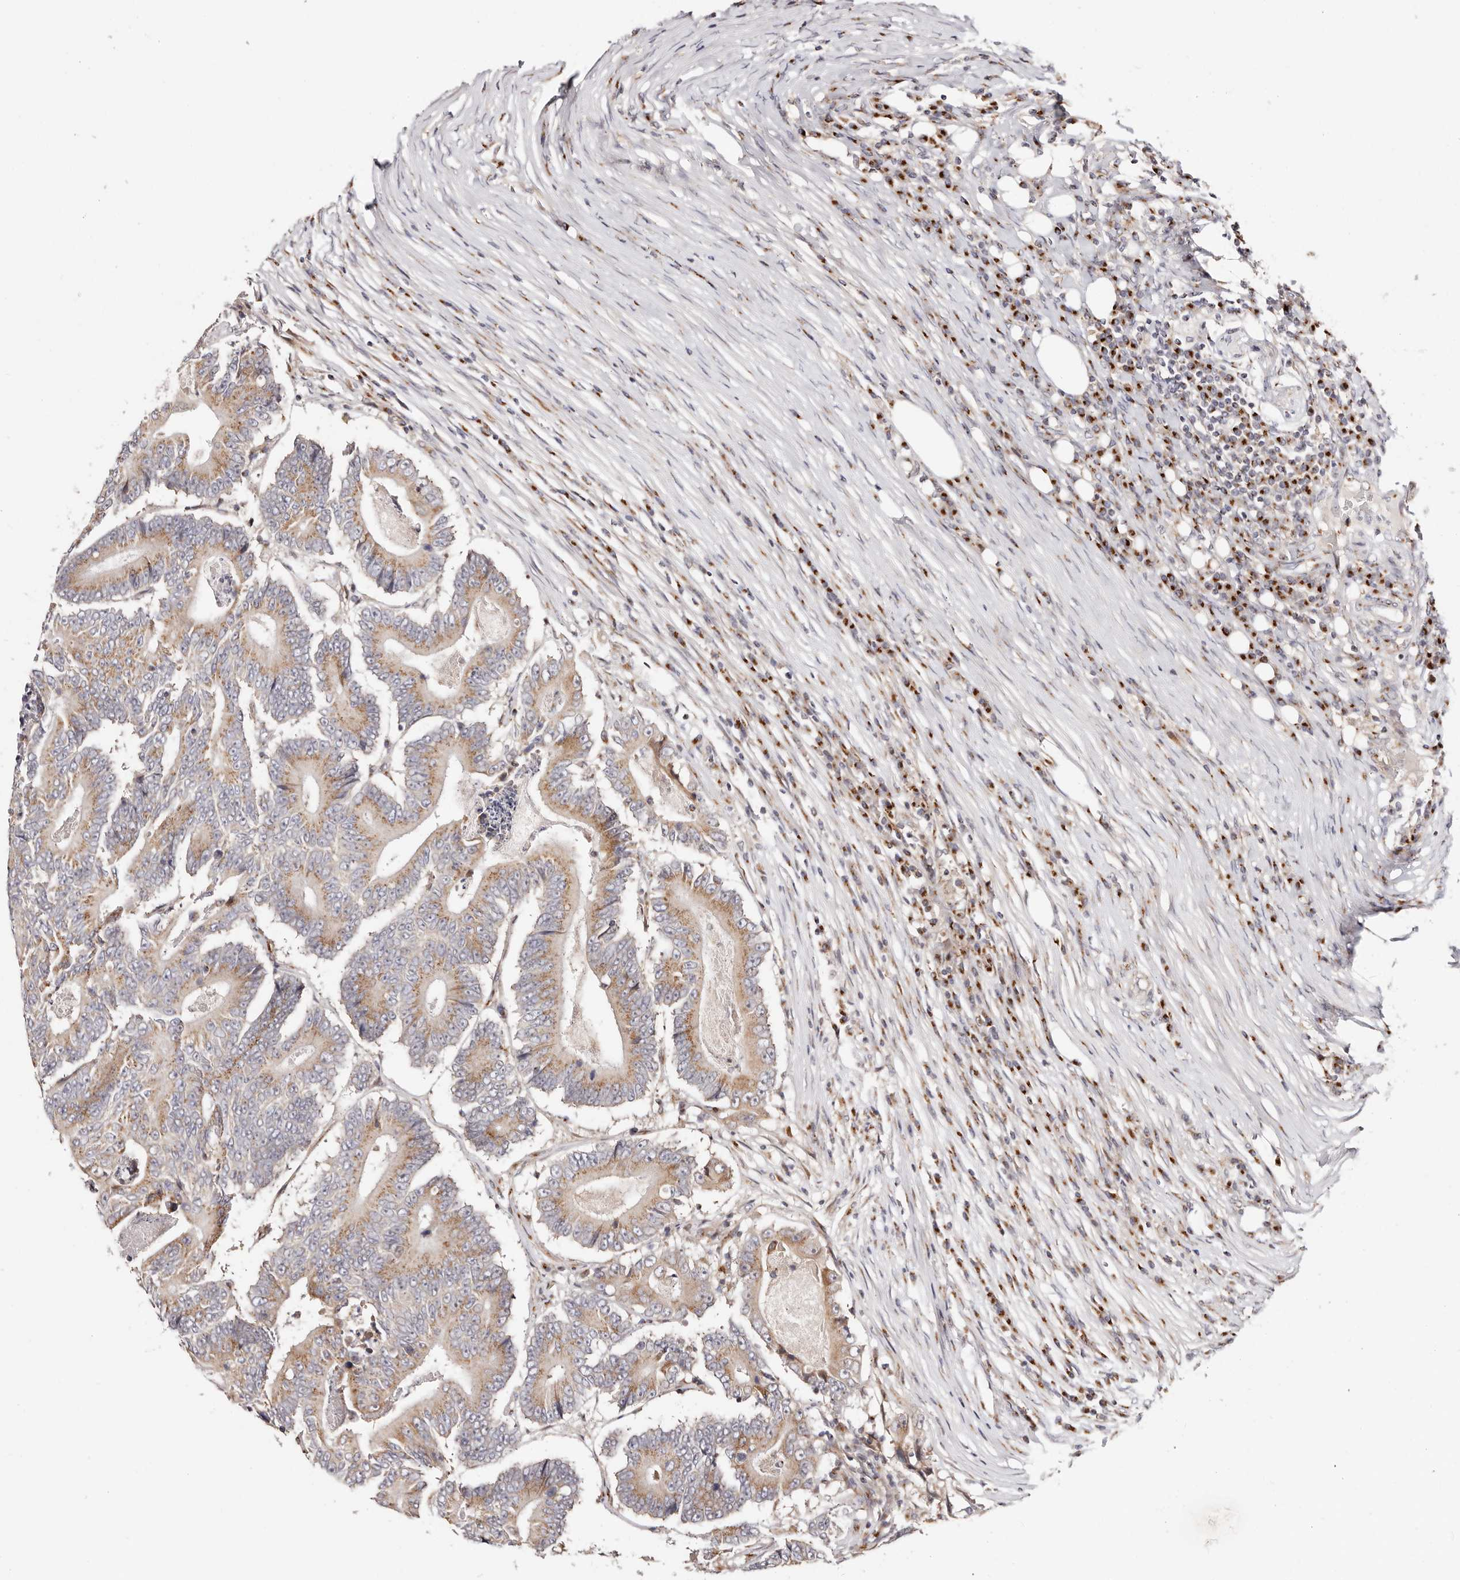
{"staining": {"intensity": "moderate", "quantity": "25%-75%", "location": "cytoplasmic/membranous"}, "tissue": "colorectal cancer", "cell_type": "Tumor cells", "image_type": "cancer", "snomed": [{"axis": "morphology", "description": "Adenocarcinoma, NOS"}, {"axis": "topography", "description": "Colon"}], "caption": "Immunohistochemistry (IHC) (DAB) staining of human colorectal cancer (adenocarcinoma) shows moderate cytoplasmic/membranous protein staining in approximately 25%-75% of tumor cells.", "gene": "MAPK6", "patient": {"sex": "male", "age": 83}}